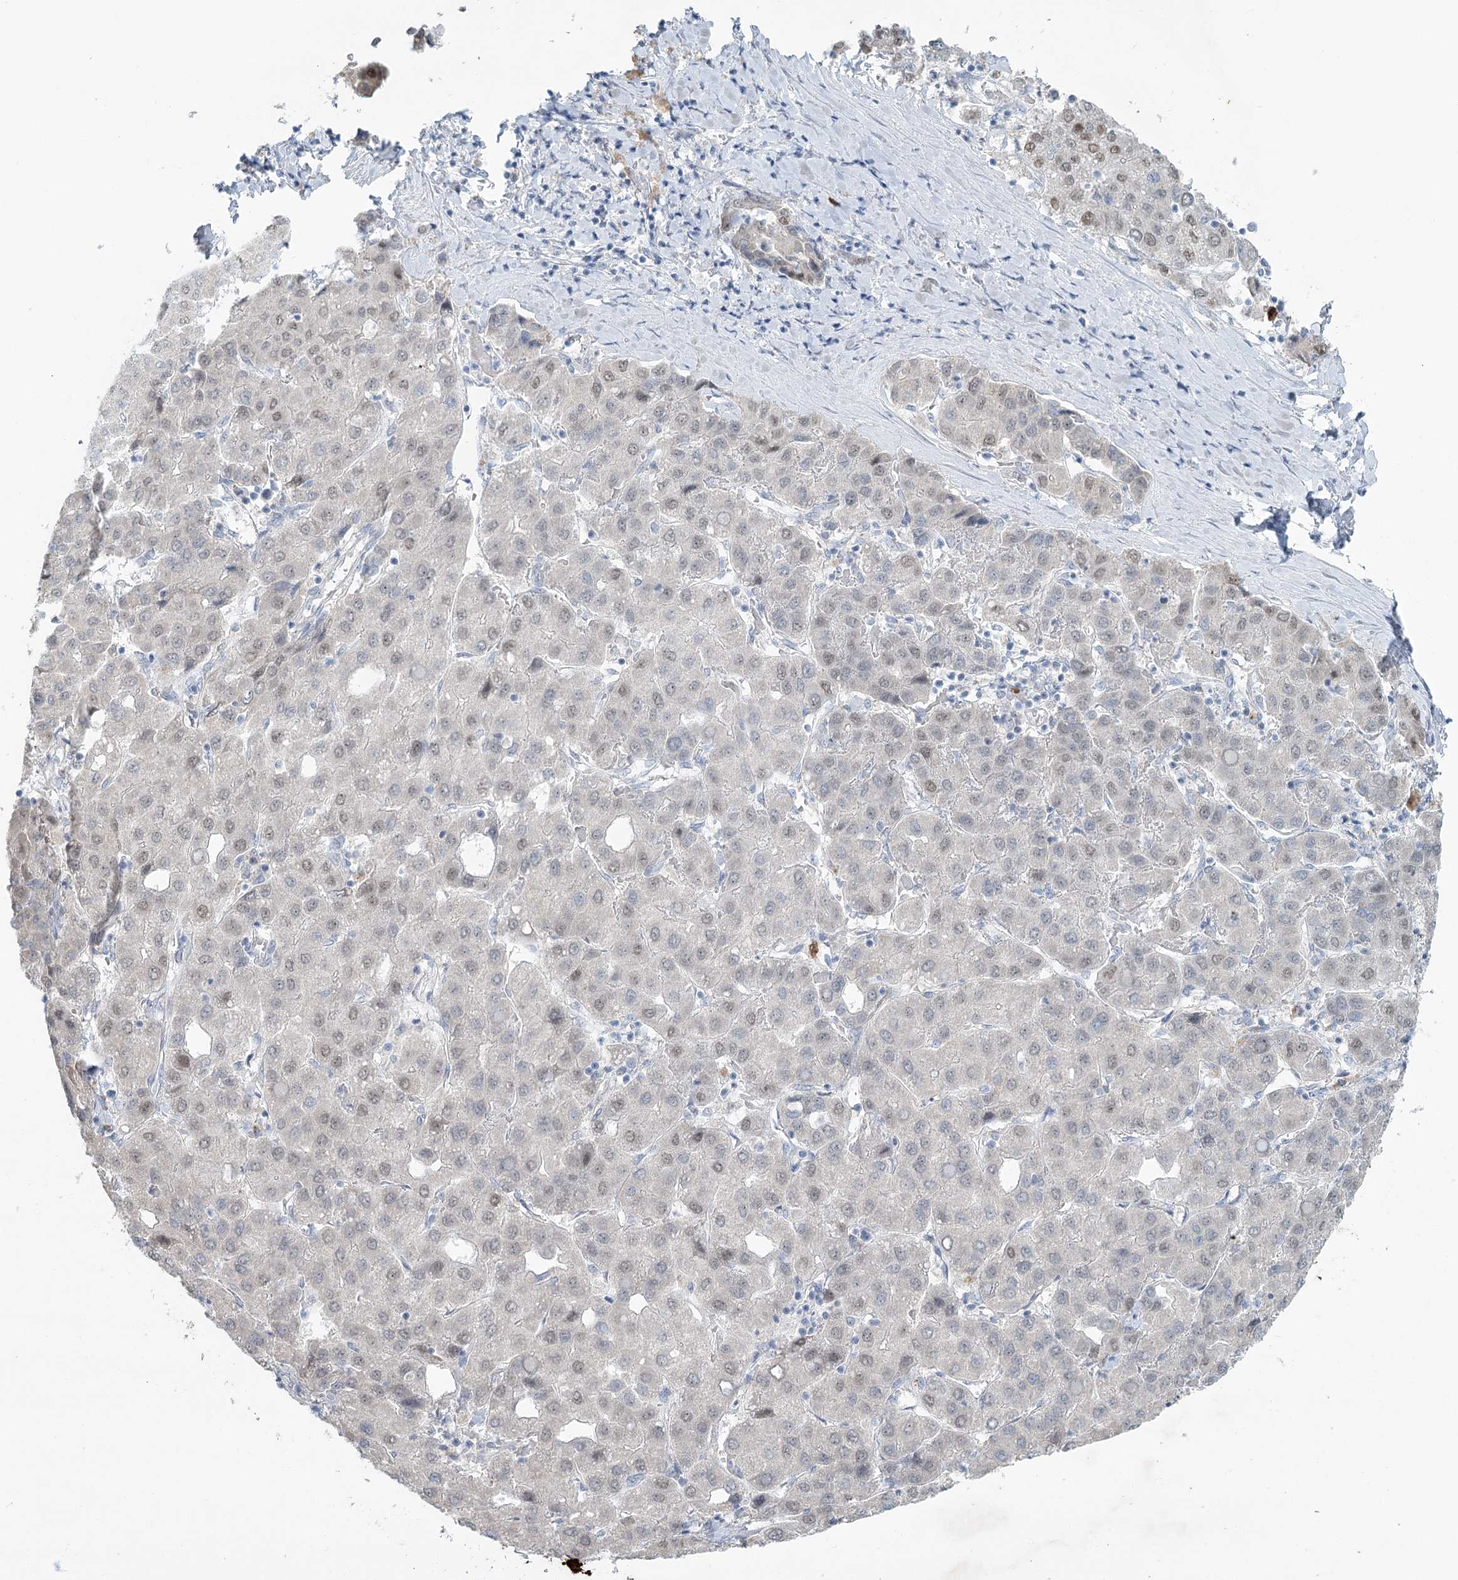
{"staining": {"intensity": "weak", "quantity": "<25%", "location": "nuclear"}, "tissue": "liver cancer", "cell_type": "Tumor cells", "image_type": "cancer", "snomed": [{"axis": "morphology", "description": "Carcinoma, Hepatocellular, NOS"}, {"axis": "topography", "description": "Liver"}], "caption": "Tumor cells show no significant protein expression in liver hepatocellular carcinoma.", "gene": "ABITRAM", "patient": {"sex": "male", "age": 65}}